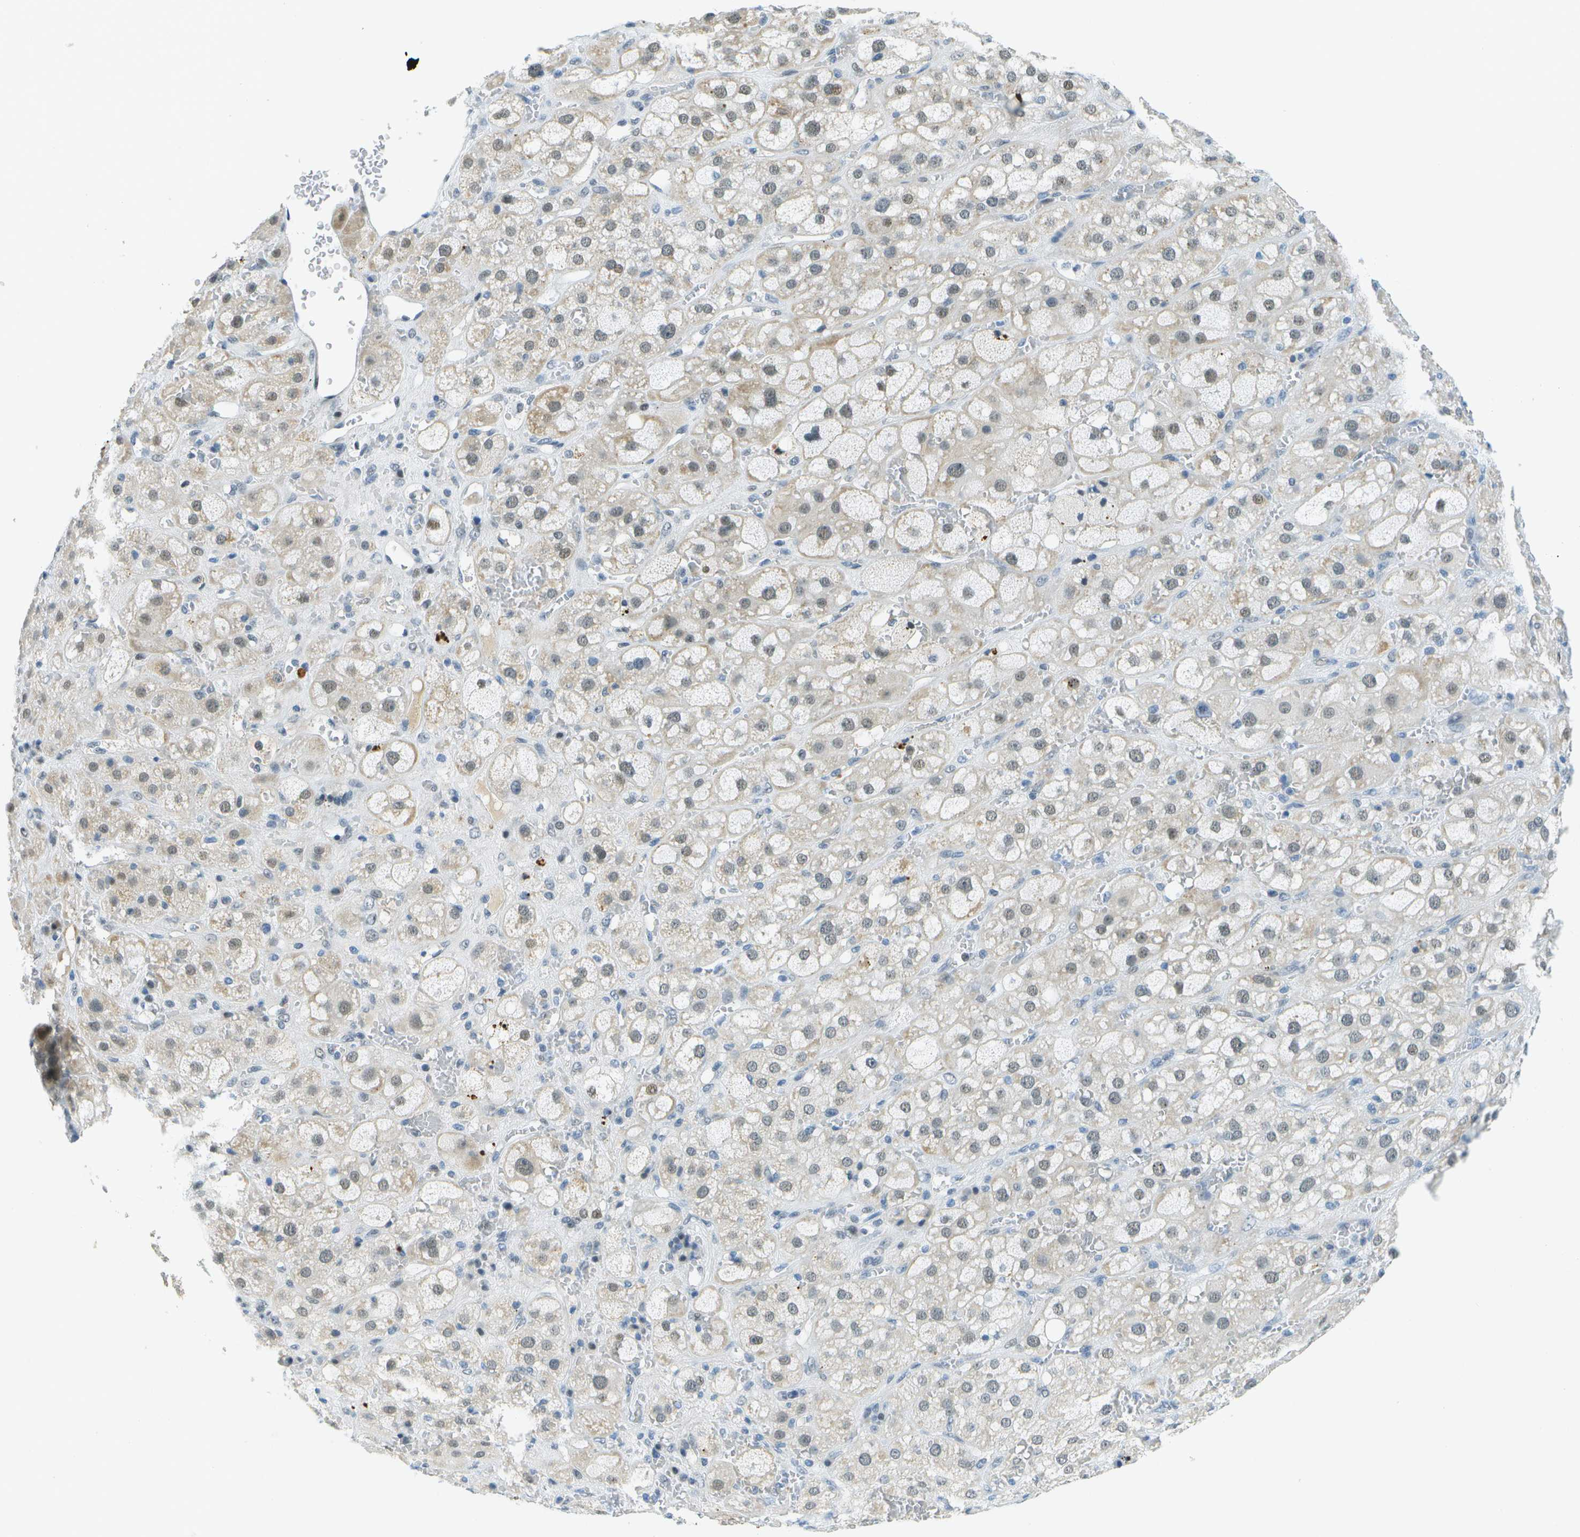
{"staining": {"intensity": "weak", "quantity": "25%-75%", "location": "nuclear"}, "tissue": "adrenal gland", "cell_type": "Glandular cells", "image_type": "normal", "snomed": [{"axis": "morphology", "description": "Normal tissue, NOS"}, {"axis": "topography", "description": "Adrenal gland"}], "caption": "IHC image of normal adrenal gland stained for a protein (brown), which exhibits low levels of weak nuclear expression in about 25%-75% of glandular cells.", "gene": "NEK11", "patient": {"sex": "female", "age": 47}}